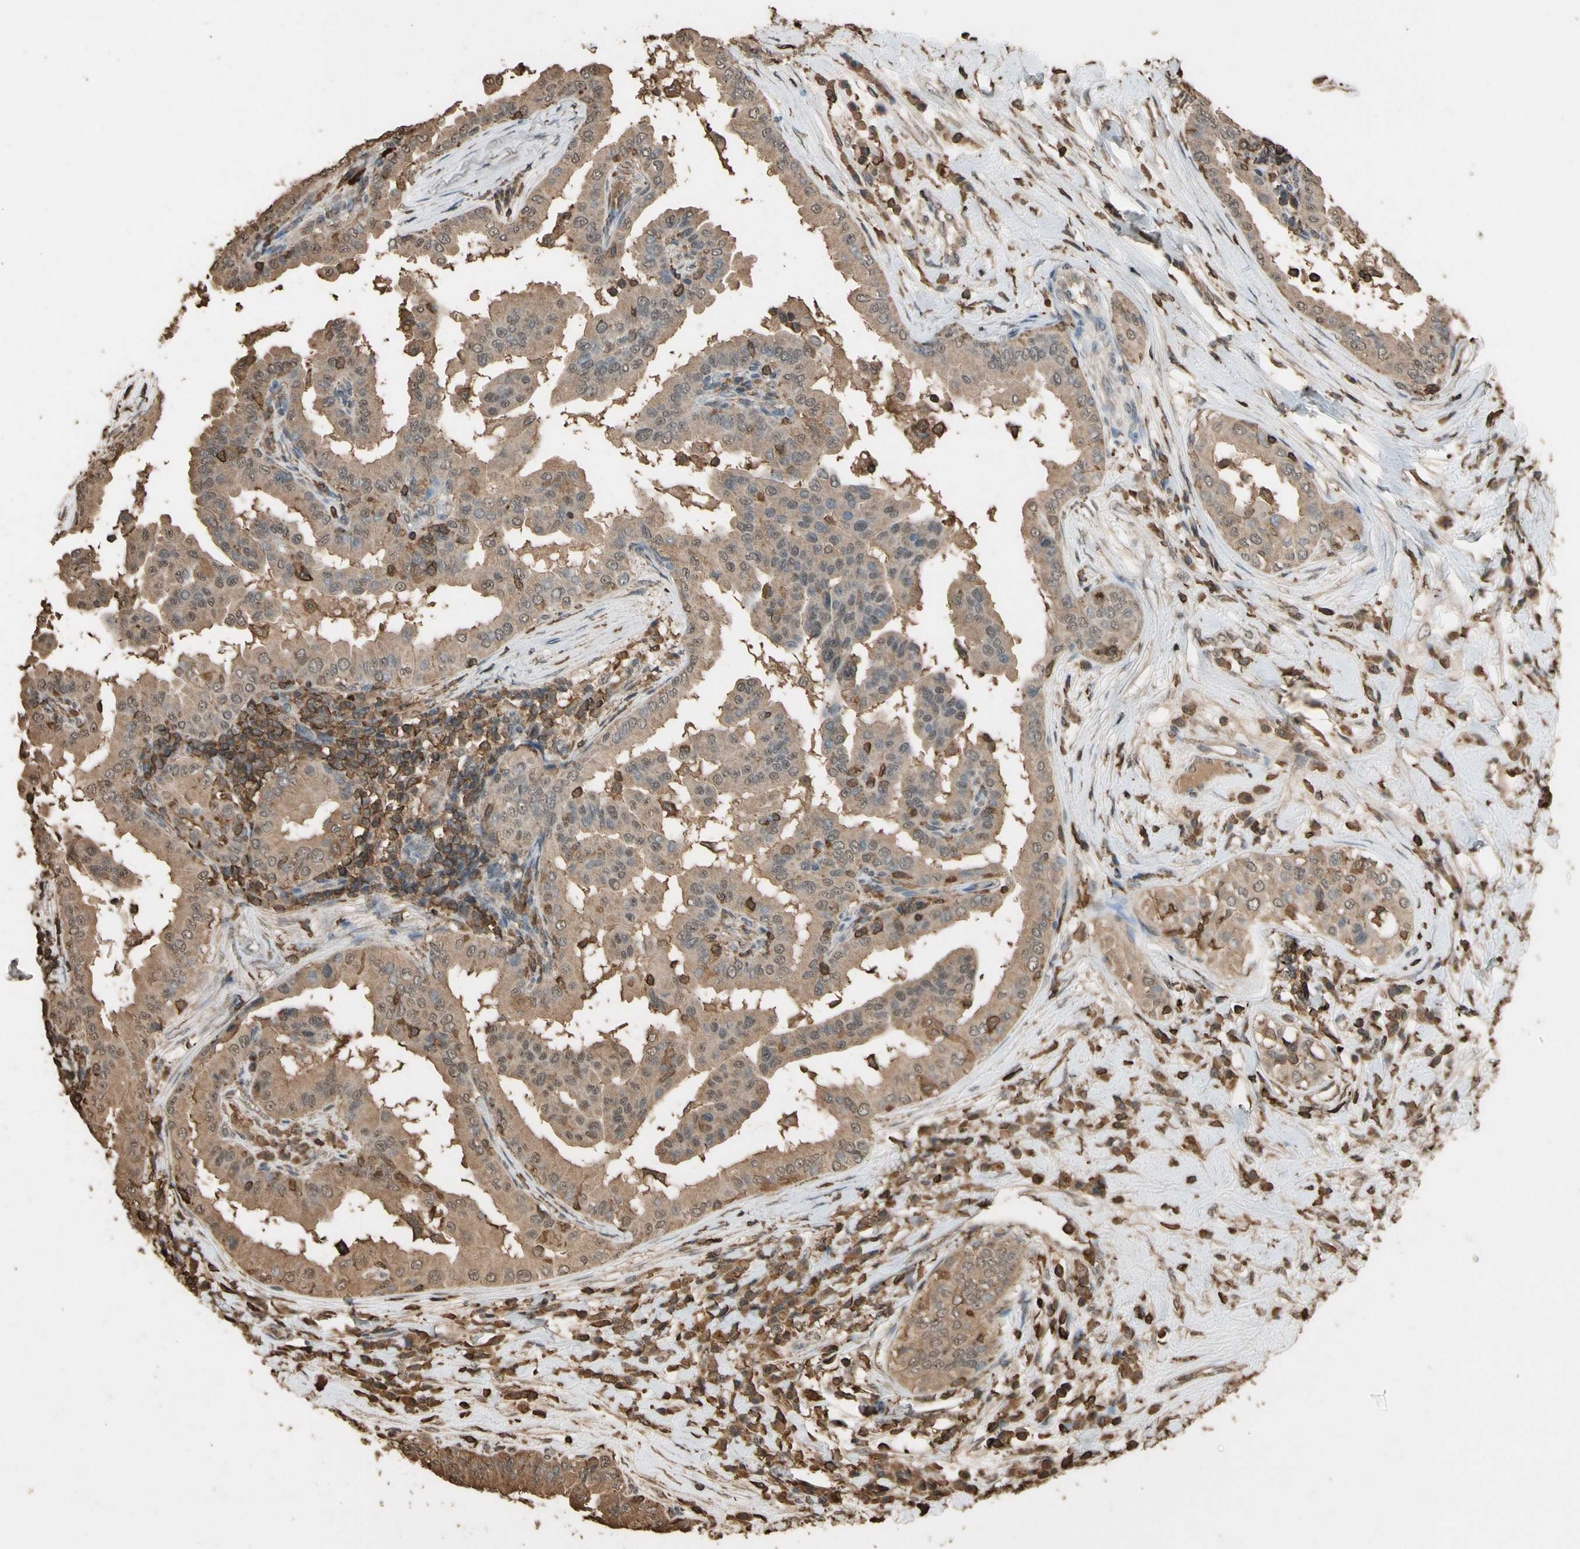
{"staining": {"intensity": "moderate", "quantity": ">75%", "location": "cytoplasmic/membranous,nuclear"}, "tissue": "thyroid cancer", "cell_type": "Tumor cells", "image_type": "cancer", "snomed": [{"axis": "morphology", "description": "Papillary adenocarcinoma, NOS"}, {"axis": "topography", "description": "Thyroid gland"}], "caption": "Brown immunohistochemical staining in human papillary adenocarcinoma (thyroid) demonstrates moderate cytoplasmic/membranous and nuclear positivity in approximately >75% of tumor cells.", "gene": "TNFSF13B", "patient": {"sex": "male", "age": 33}}